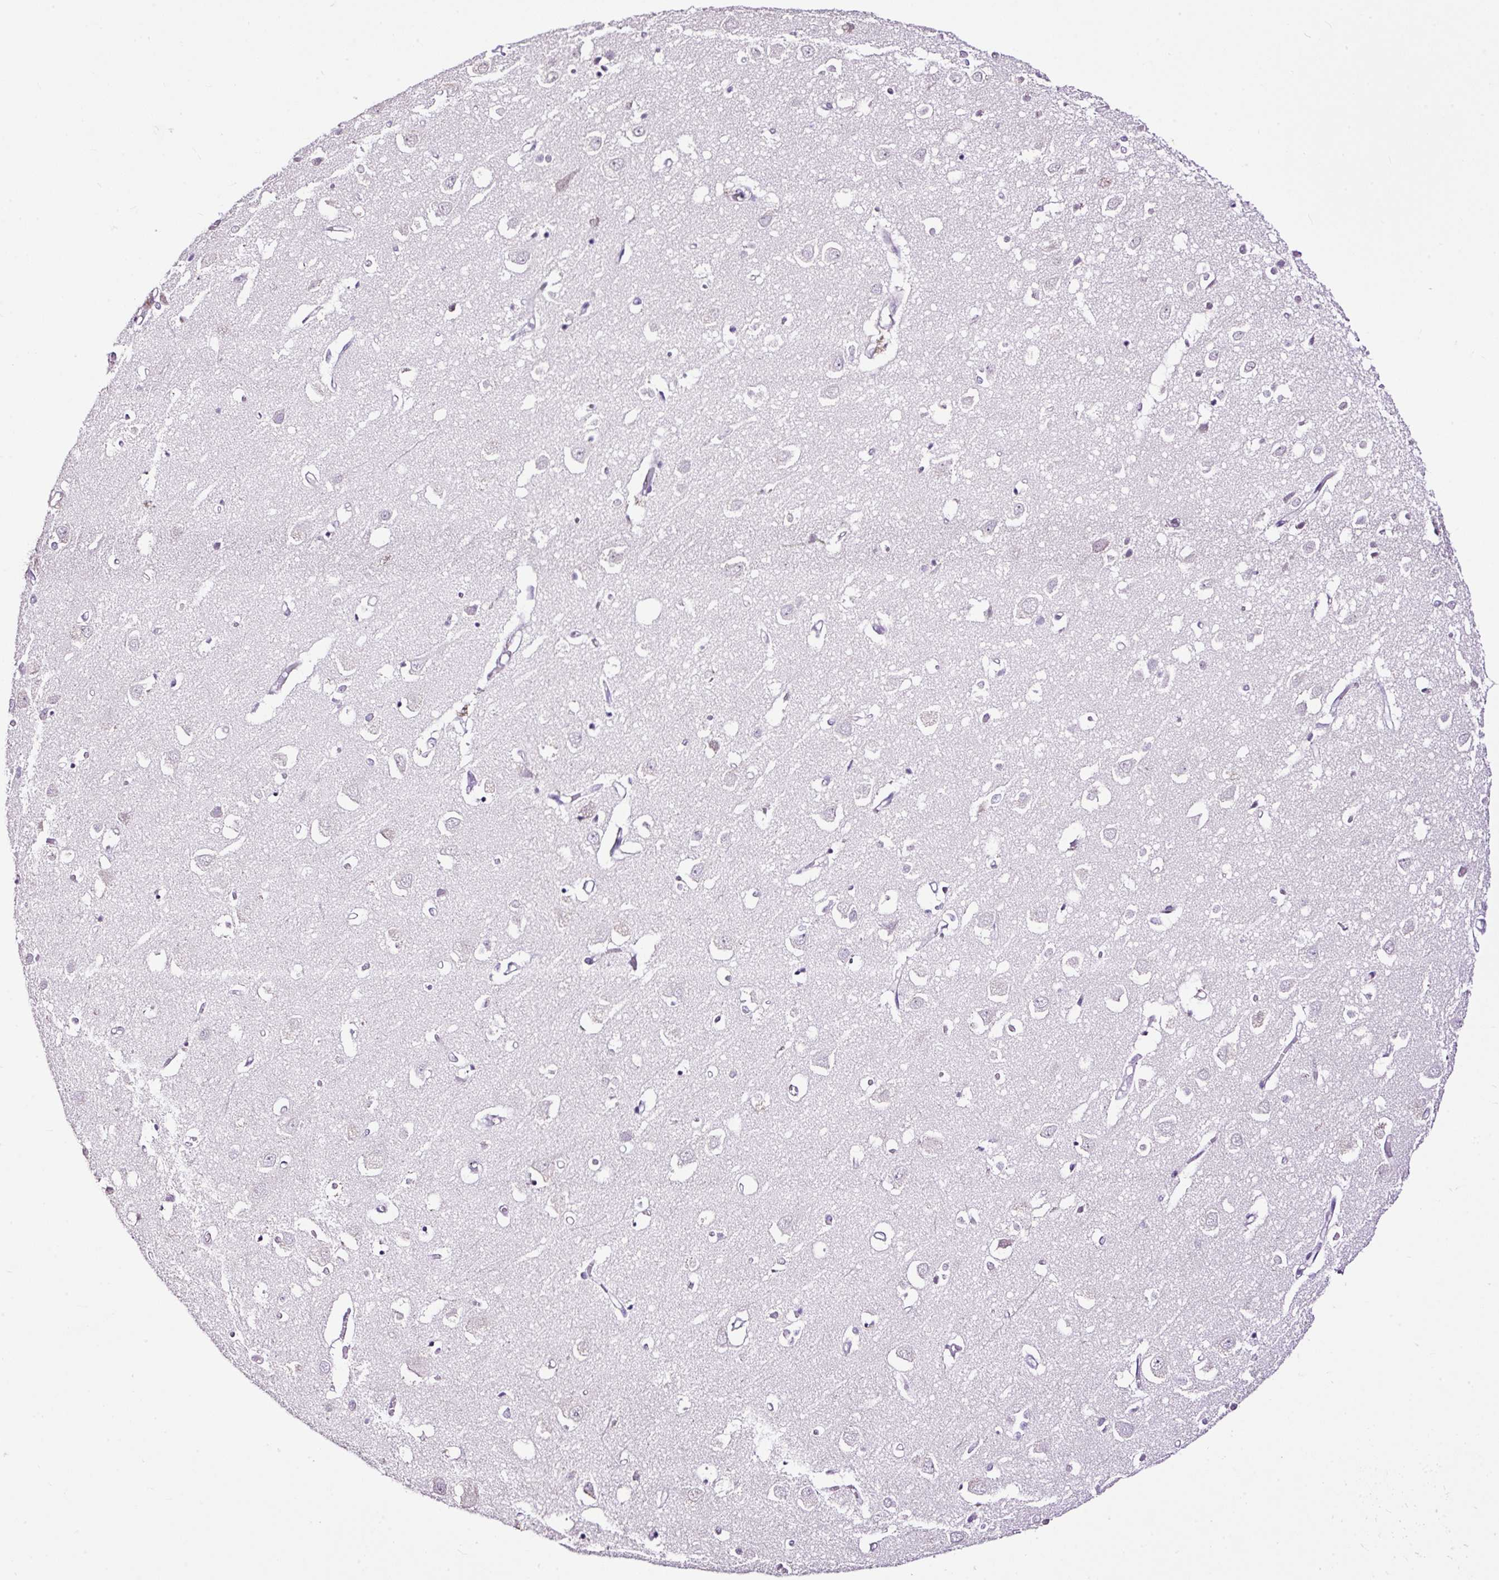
{"staining": {"intensity": "negative", "quantity": "none", "location": "none"}, "tissue": "cerebral cortex", "cell_type": "Endothelial cells", "image_type": "normal", "snomed": [{"axis": "morphology", "description": "Normal tissue, NOS"}, {"axis": "topography", "description": "Cerebral cortex"}], "caption": "High power microscopy image of an immunohistochemistry (IHC) micrograph of unremarkable cerebral cortex, revealing no significant expression in endothelial cells. (DAB immunohistochemistry (IHC), high magnification).", "gene": "MAGEB16", "patient": {"sex": "male", "age": 70}}